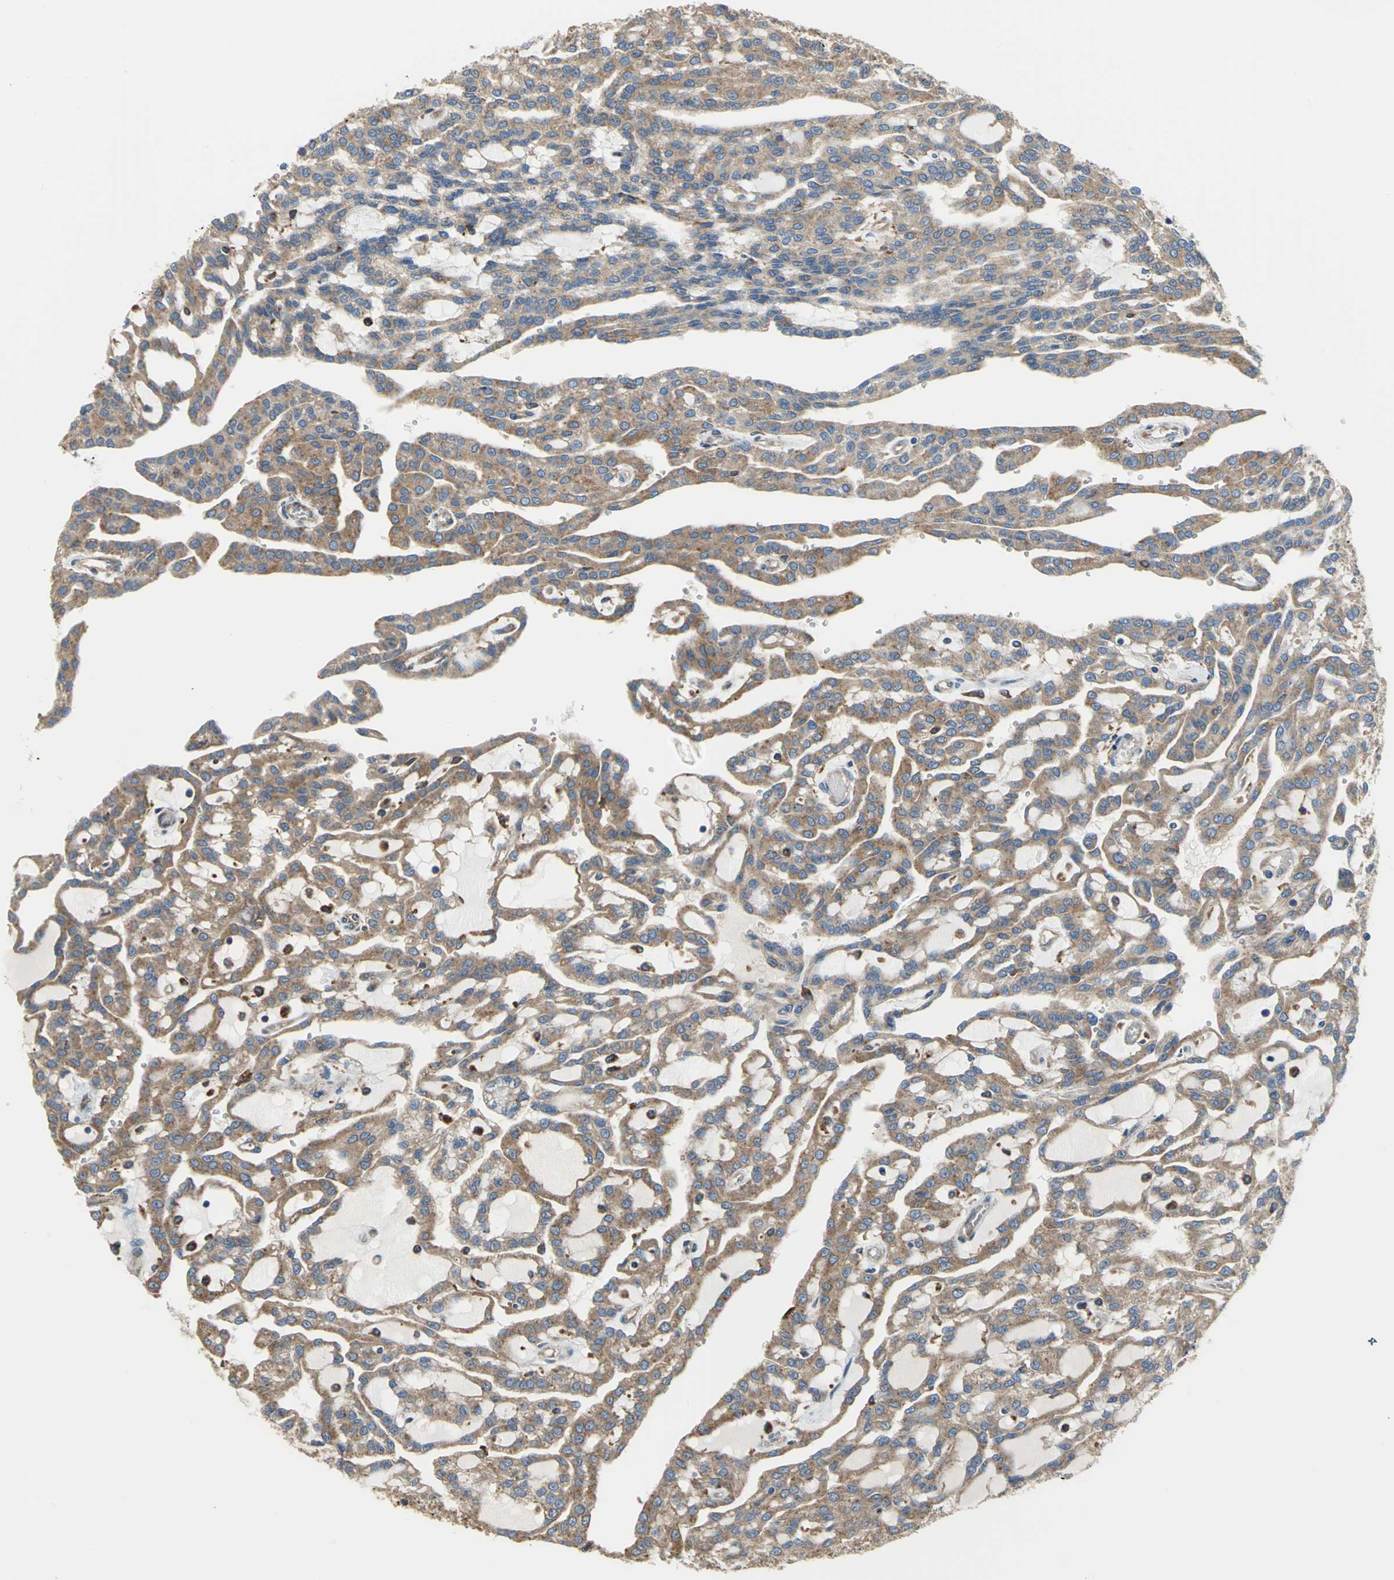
{"staining": {"intensity": "moderate", "quantity": ">75%", "location": "cytoplasmic/membranous"}, "tissue": "renal cancer", "cell_type": "Tumor cells", "image_type": "cancer", "snomed": [{"axis": "morphology", "description": "Adenocarcinoma, NOS"}, {"axis": "topography", "description": "Kidney"}], "caption": "DAB (3,3'-diaminobenzidine) immunohistochemical staining of human renal cancer demonstrates moderate cytoplasmic/membranous protein positivity in approximately >75% of tumor cells. The staining was performed using DAB (3,3'-diaminobenzidine) to visualize the protein expression in brown, while the nuclei were stained in blue with hematoxylin (Magnification: 20x).", "gene": "DIAPH2", "patient": {"sex": "male", "age": 63}}